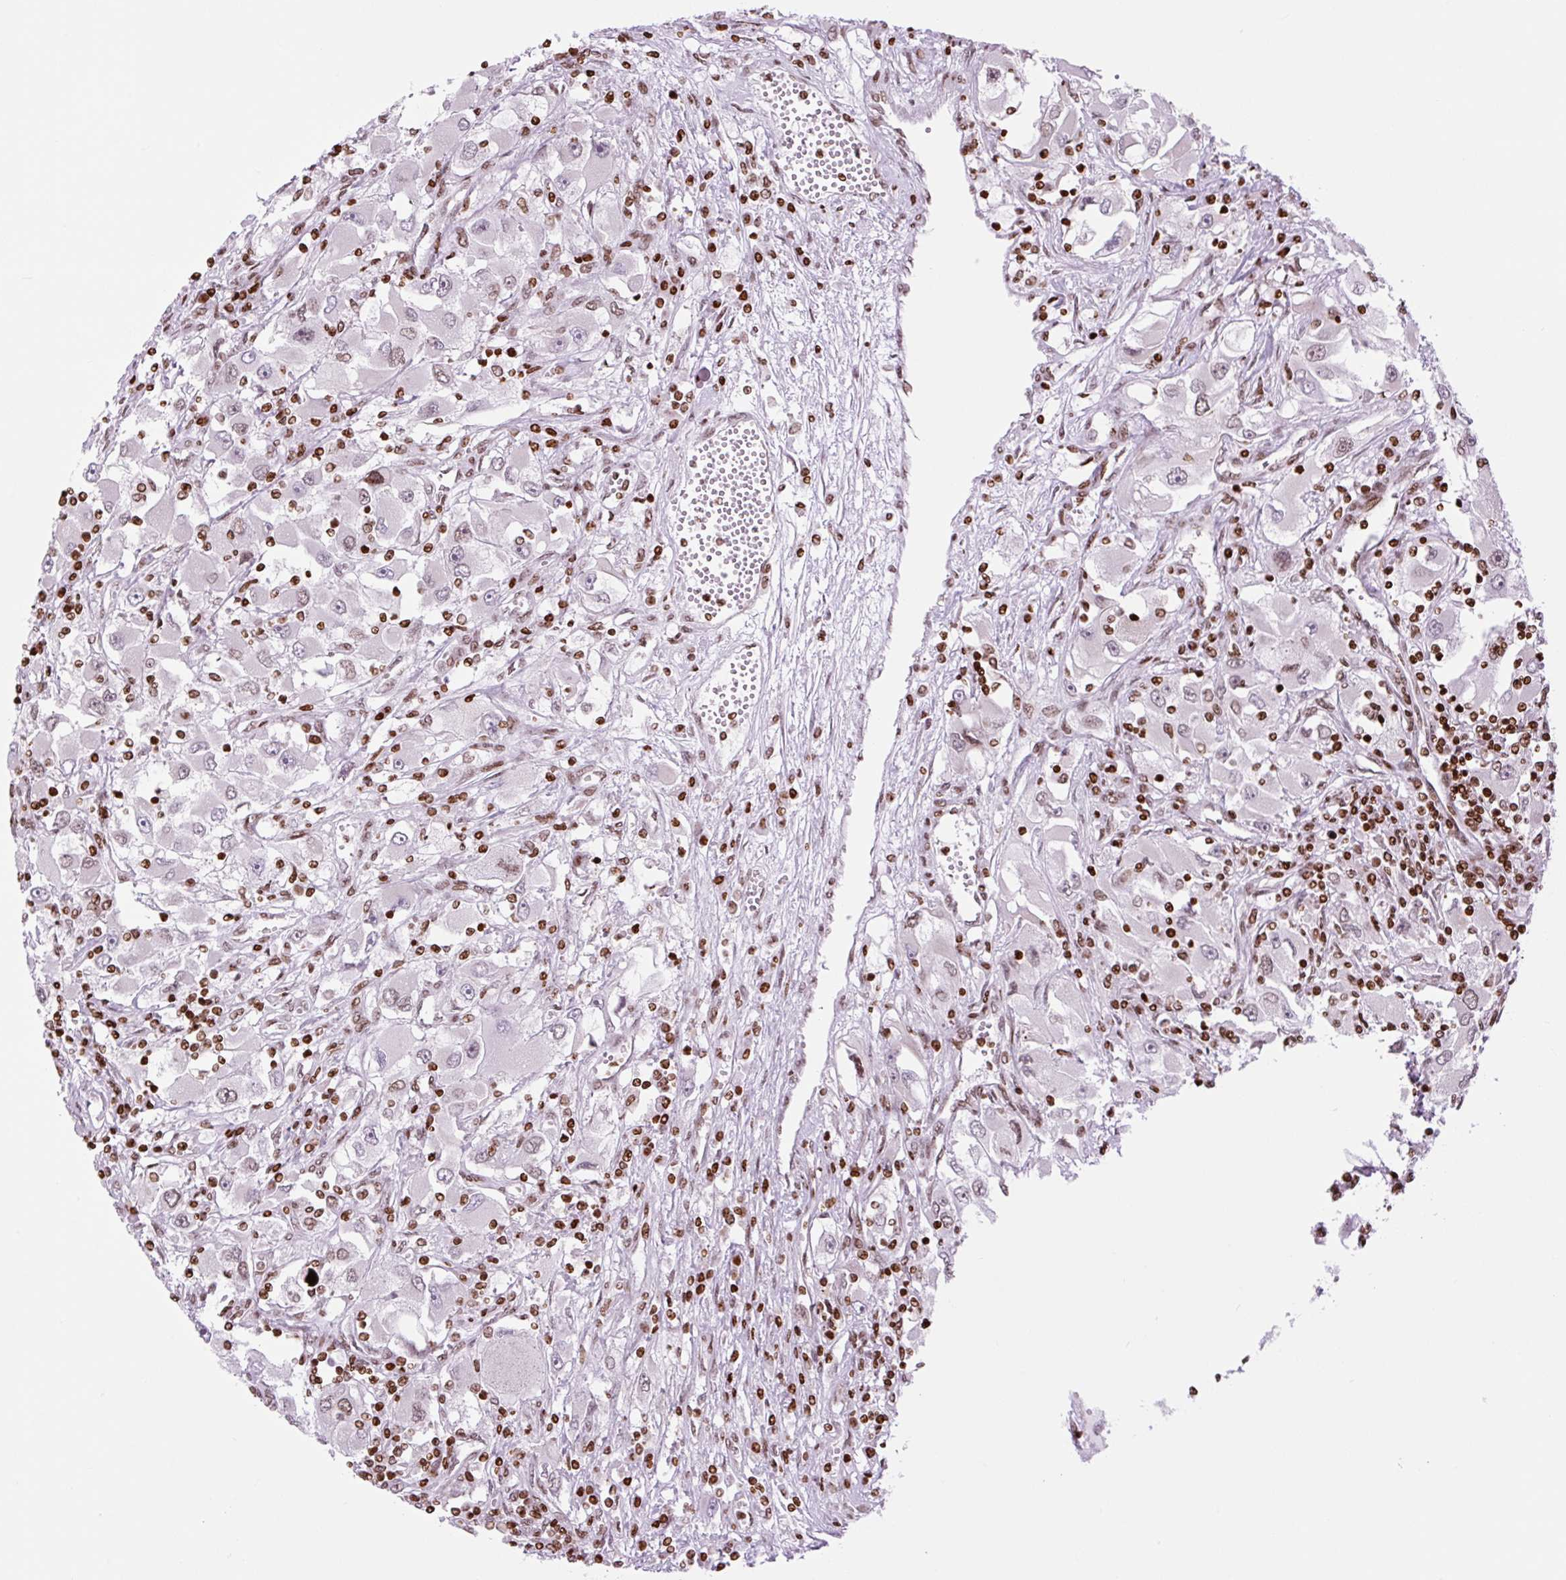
{"staining": {"intensity": "moderate", "quantity": "<25%", "location": "nuclear"}, "tissue": "renal cancer", "cell_type": "Tumor cells", "image_type": "cancer", "snomed": [{"axis": "morphology", "description": "Adenocarcinoma, NOS"}, {"axis": "topography", "description": "Kidney"}], "caption": "IHC (DAB) staining of renal adenocarcinoma displays moderate nuclear protein expression in about <25% of tumor cells. The protein of interest is stained brown, and the nuclei are stained in blue (DAB IHC with brightfield microscopy, high magnification).", "gene": "H1-3", "patient": {"sex": "female", "age": 52}}